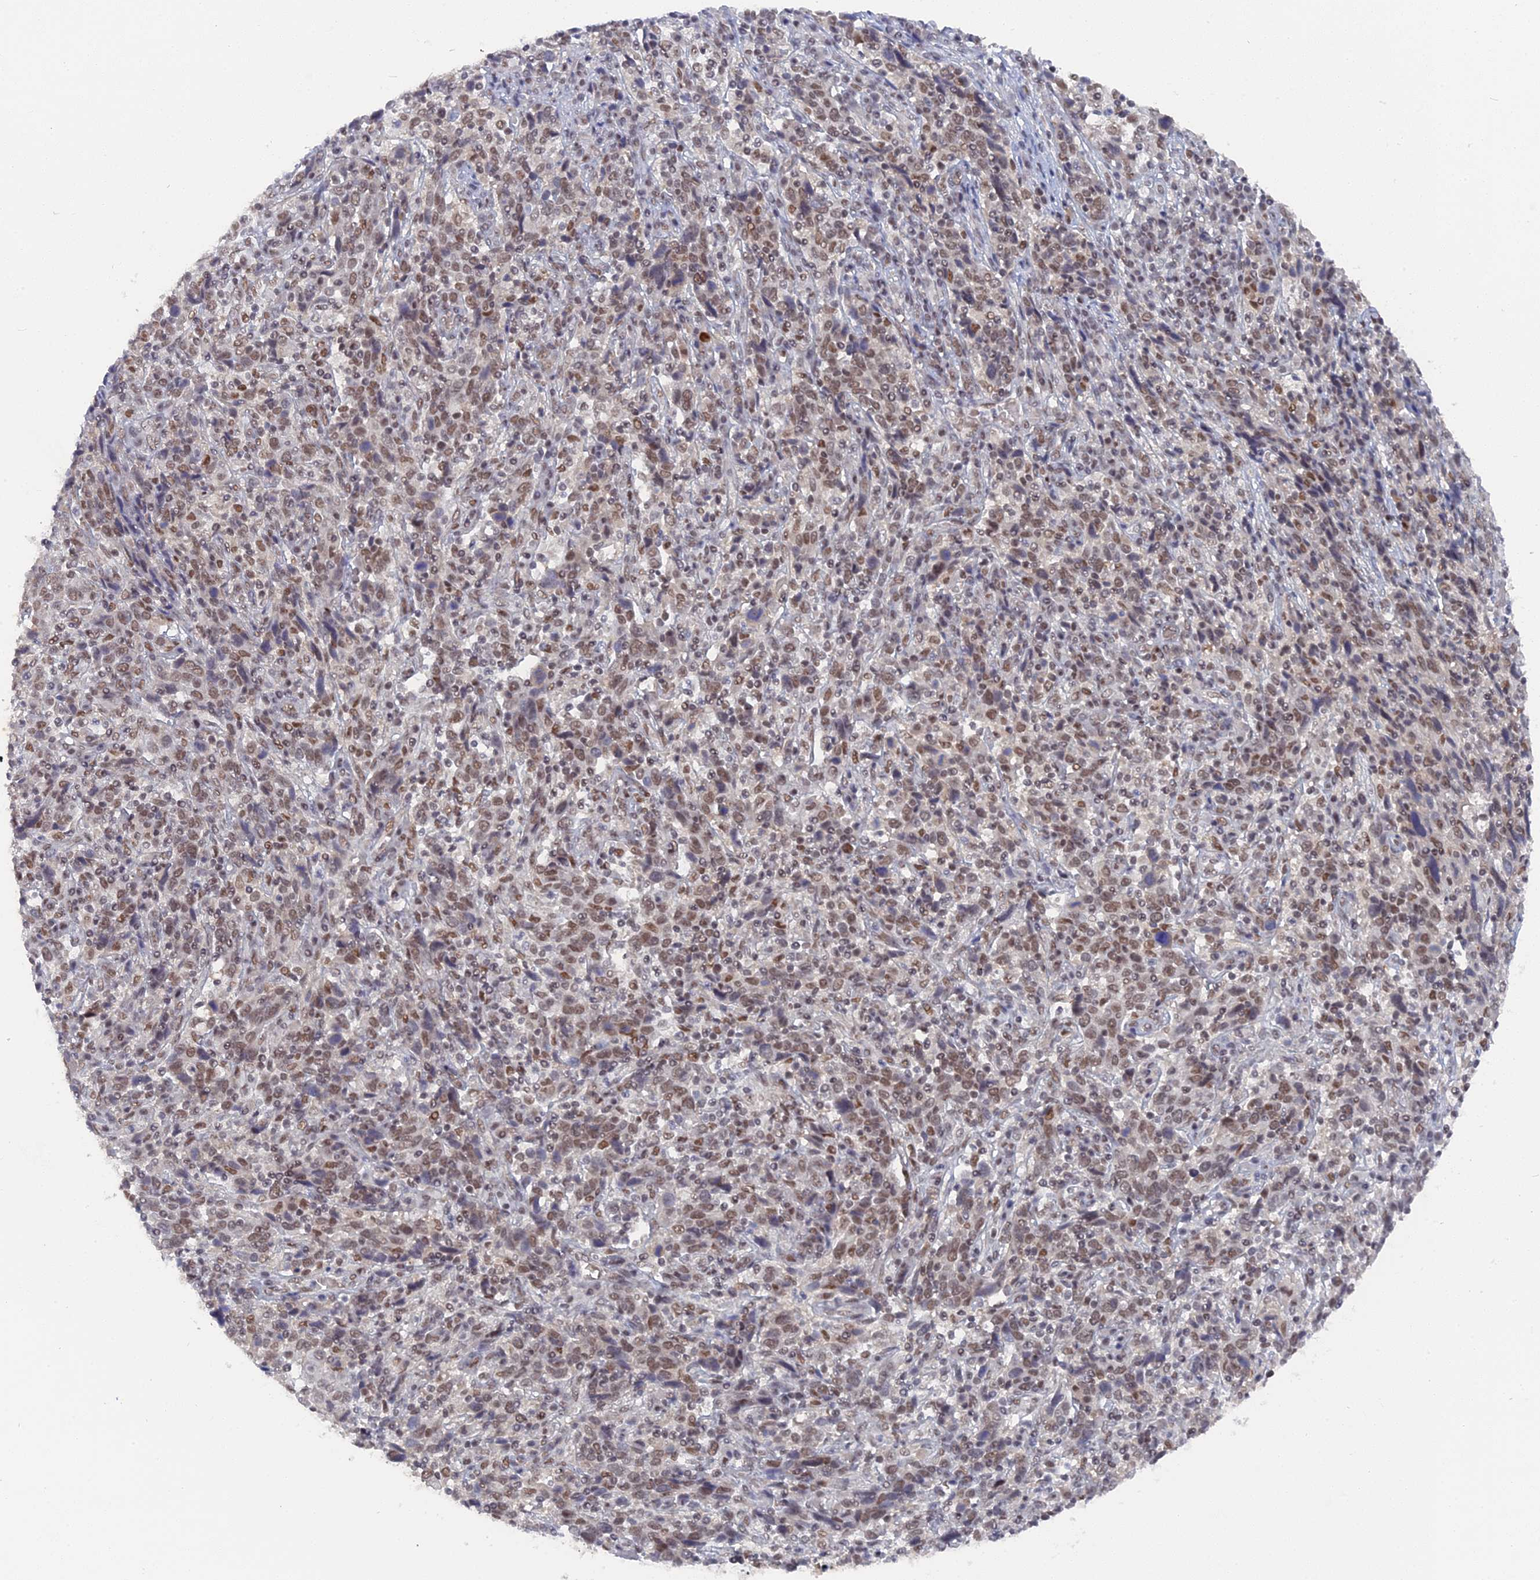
{"staining": {"intensity": "moderate", "quantity": ">75%", "location": "nuclear"}, "tissue": "cervical cancer", "cell_type": "Tumor cells", "image_type": "cancer", "snomed": [{"axis": "morphology", "description": "Squamous cell carcinoma, NOS"}, {"axis": "topography", "description": "Cervix"}], "caption": "Protein staining shows moderate nuclear positivity in about >75% of tumor cells in squamous cell carcinoma (cervical).", "gene": "CCDC85A", "patient": {"sex": "female", "age": 46}}